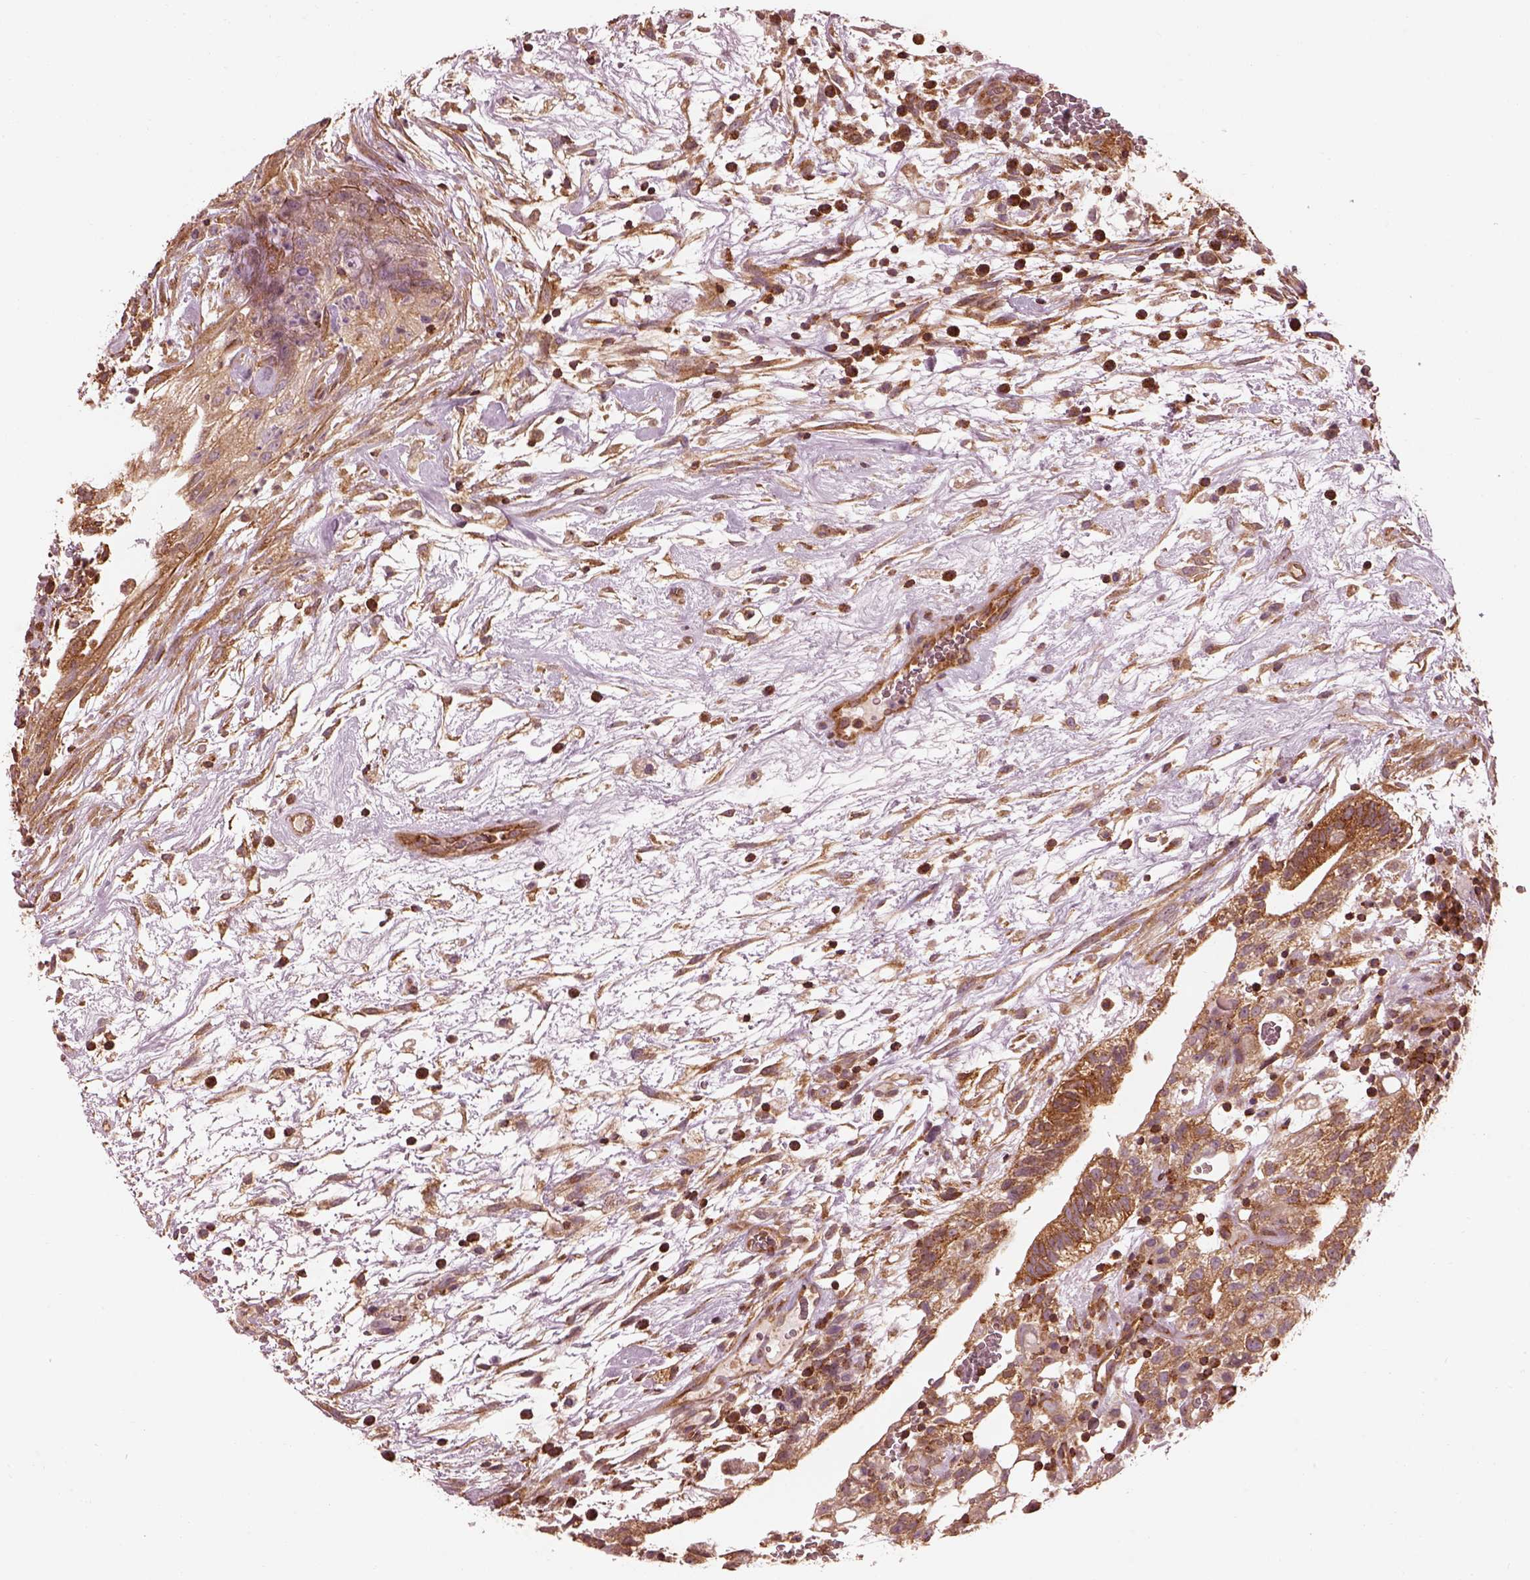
{"staining": {"intensity": "moderate", "quantity": "25%-75%", "location": "cytoplasmic/membranous"}, "tissue": "testis cancer", "cell_type": "Tumor cells", "image_type": "cancer", "snomed": [{"axis": "morphology", "description": "Normal tissue, NOS"}, {"axis": "morphology", "description": "Carcinoma, Embryonal, NOS"}, {"axis": "topography", "description": "Testis"}], "caption": "High-power microscopy captured an immunohistochemistry (IHC) image of testis cancer, revealing moderate cytoplasmic/membranous staining in about 25%-75% of tumor cells.", "gene": "LSM14A", "patient": {"sex": "male", "age": 32}}